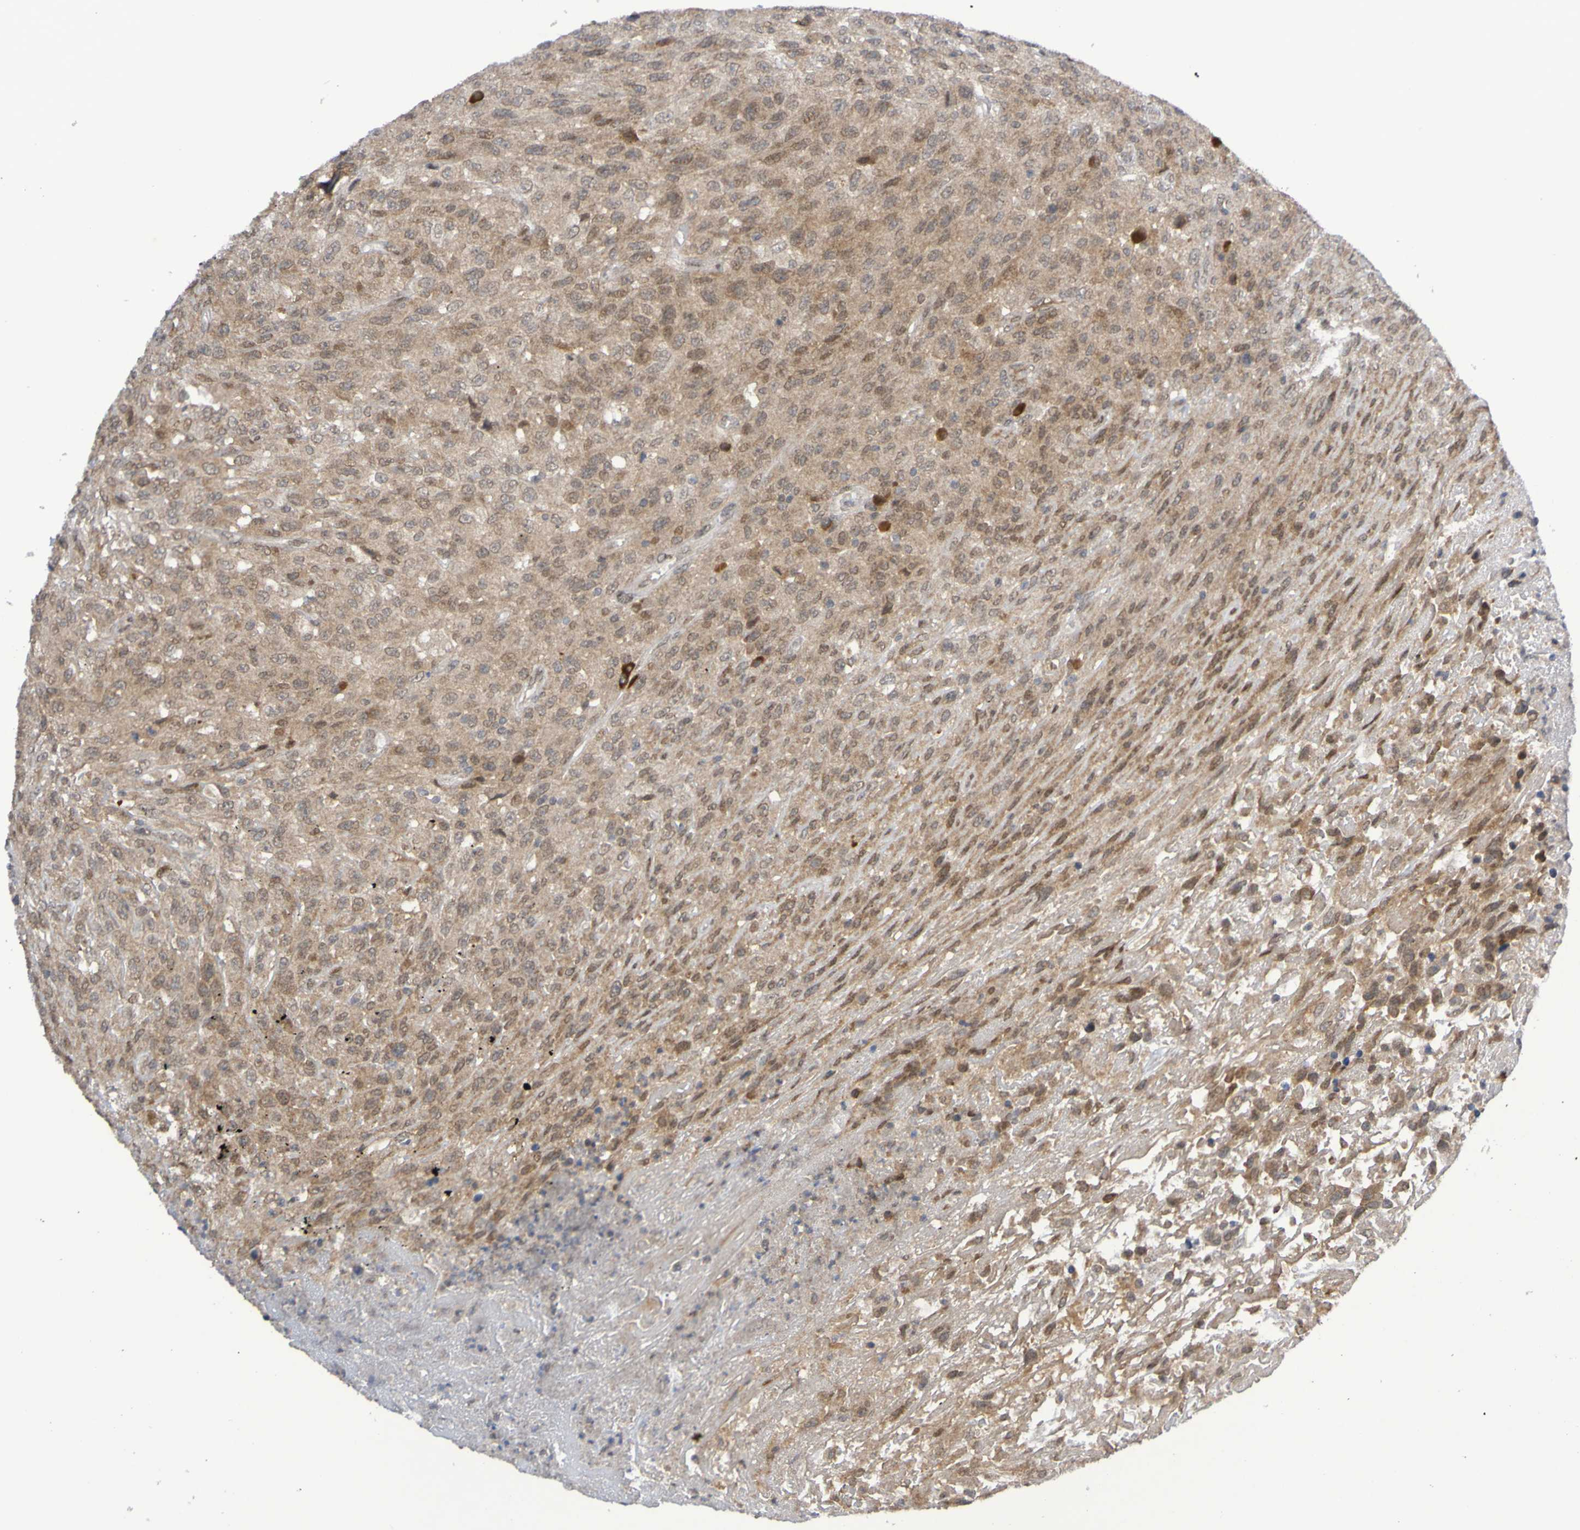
{"staining": {"intensity": "weak", "quantity": ">75%", "location": "cytoplasmic/membranous"}, "tissue": "urothelial cancer", "cell_type": "Tumor cells", "image_type": "cancer", "snomed": [{"axis": "morphology", "description": "Urothelial carcinoma, High grade"}, {"axis": "topography", "description": "Urinary bladder"}], "caption": "Approximately >75% of tumor cells in urothelial carcinoma (high-grade) show weak cytoplasmic/membranous protein staining as visualized by brown immunohistochemical staining.", "gene": "ITLN1", "patient": {"sex": "male", "age": 66}}